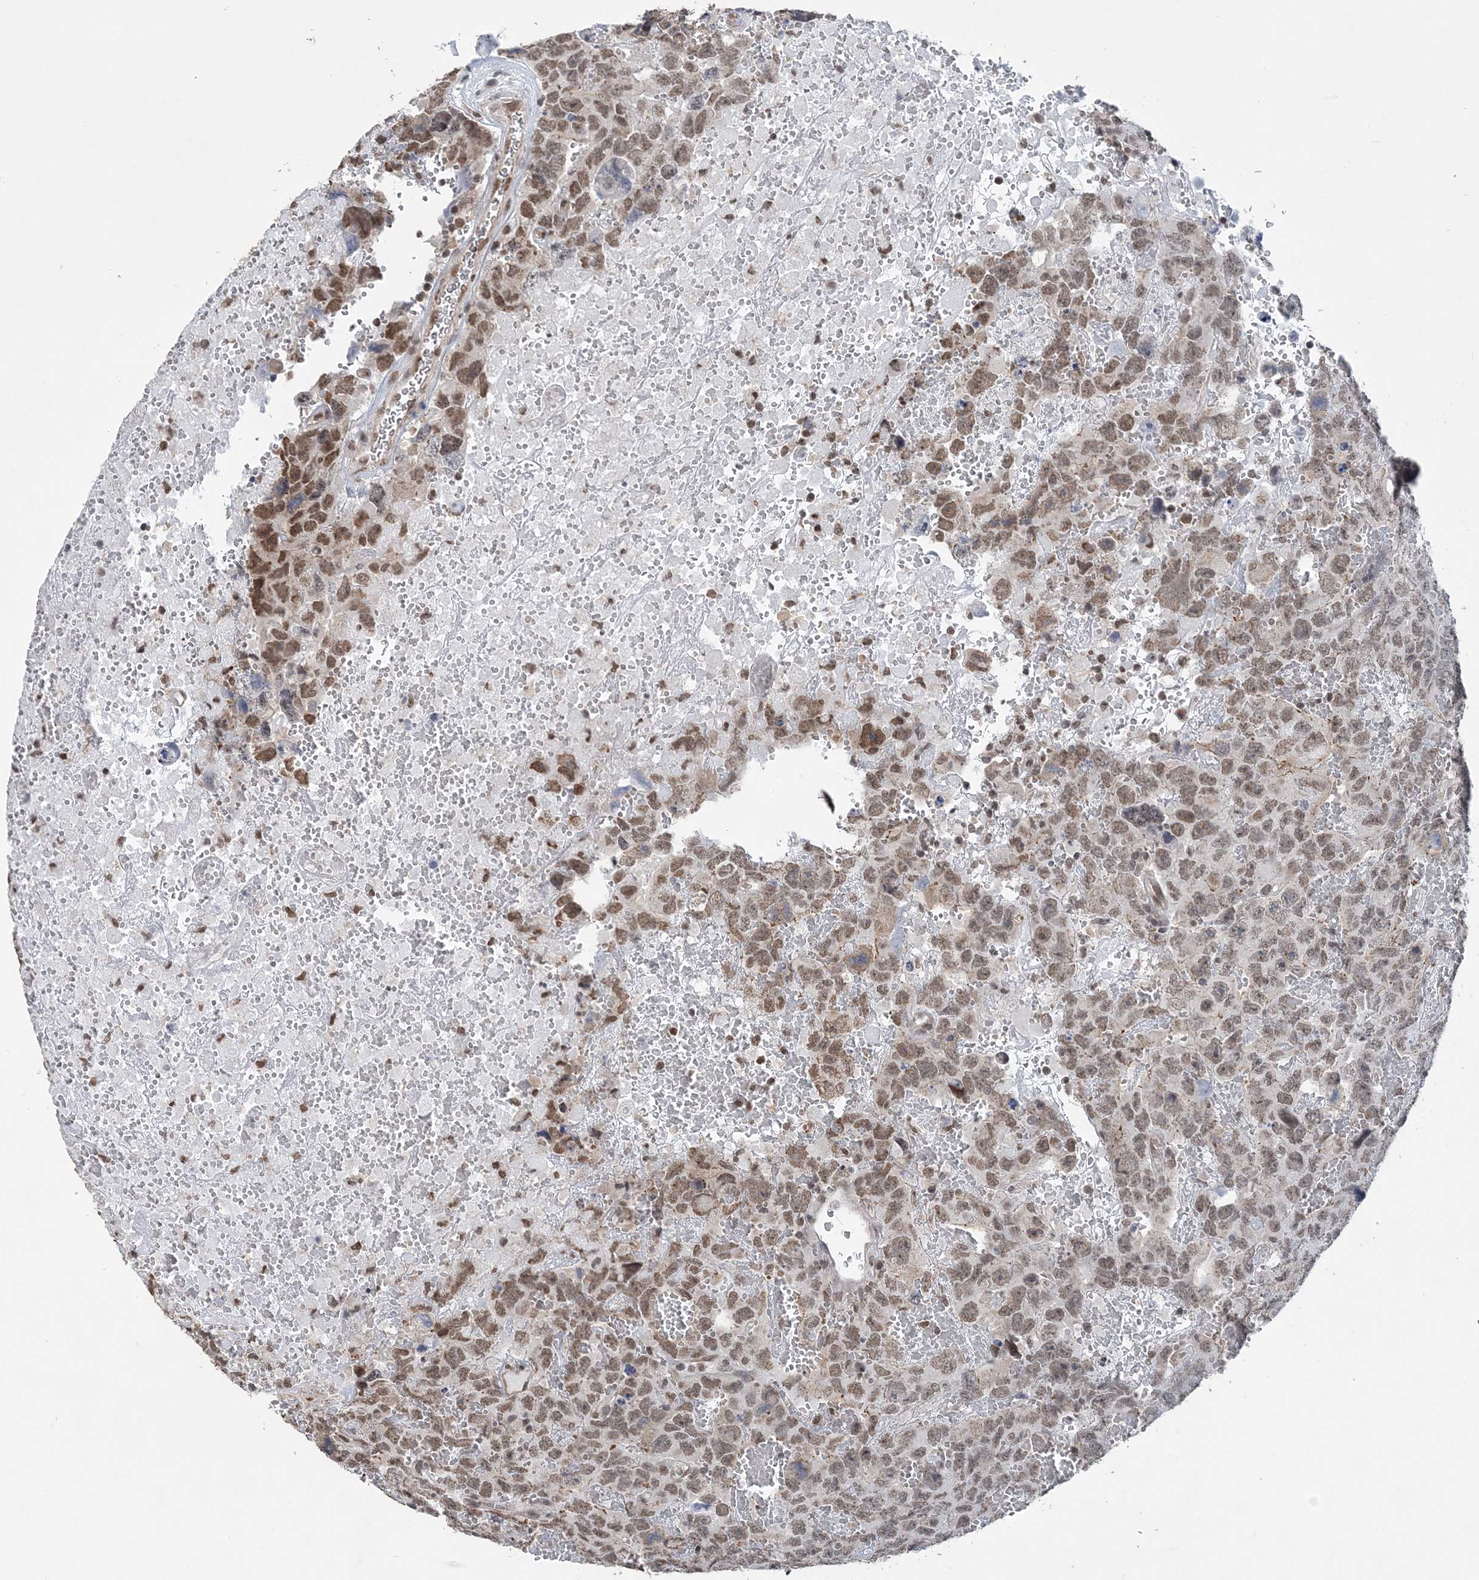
{"staining": {"intensity": "moderate", "quantity": ">75%", "location": "nuclear"}, "tissue": "testis cancer", "cell_type": "Tumor cells", "image_type": "cancer", "snomed": [{"axis": "morphology", "description": "Carcinoma, Embryonal, NOS"}, {"axis": "topography", "description": "Testis"}], "caption": "Protein expression analysis of human testis cancer reveals moderate nuclear staining in about >75% of tumor cells.", "gene": "CCDC152", "patient": {"sex": "male", "age": 45}}